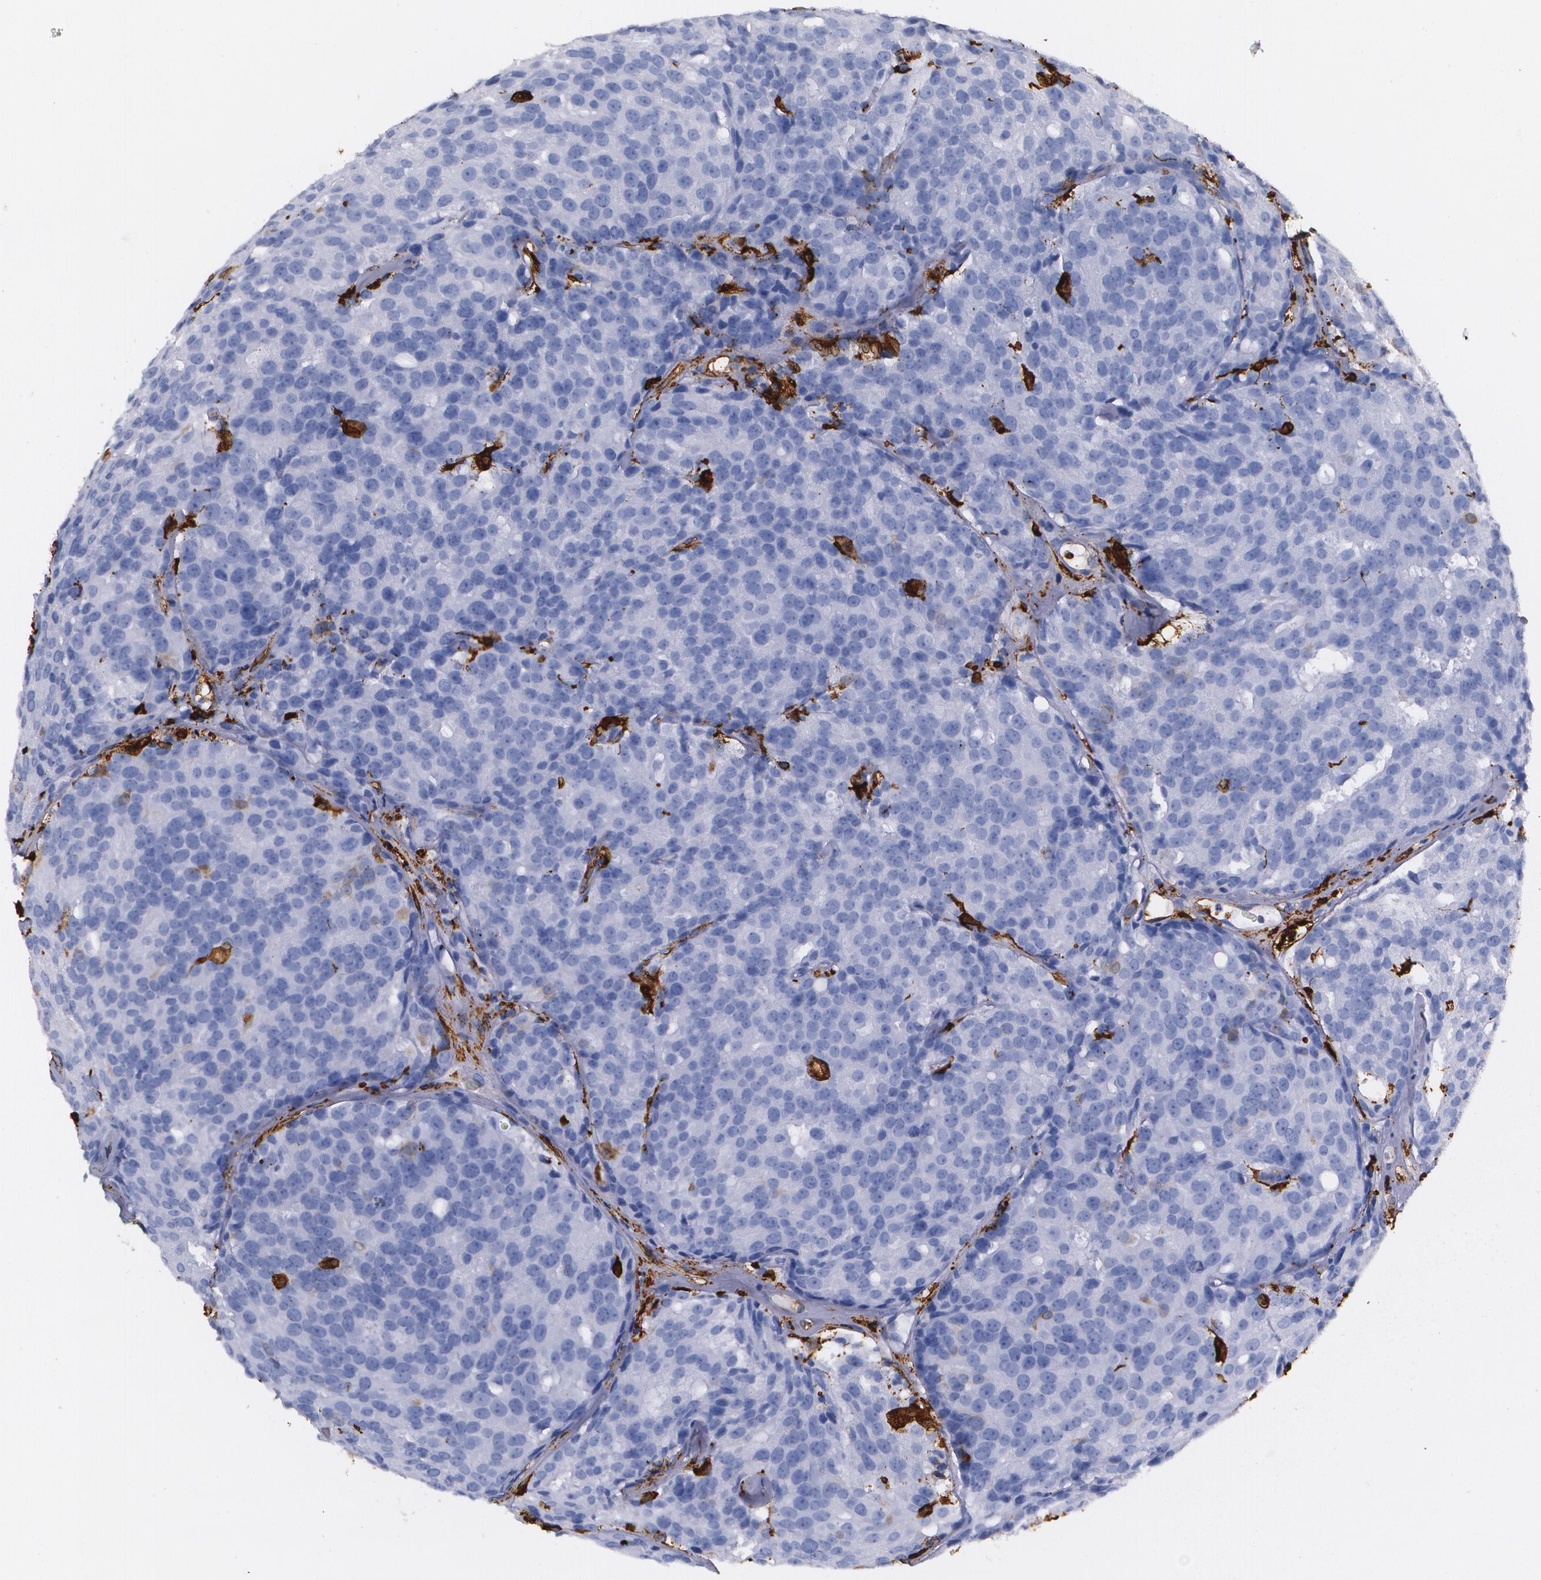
{"staining": {"intensity": "negative", "quantity": "none", "location": "none"}, "tissue": "prostate cancer", "cell_type": "Tumor cells", "image_type": "cancer", "snomed": [{"axis": "morphology", "description": "Adenocarcinoma, High grade"}, {"axis": "topography", "description": "Prostate"}], "caption": "Tumor cells are negative for brown protein staining in prostate cancer.", "gene": "HLA-DRA", "patient": {"sex": "male", "age": 64}}